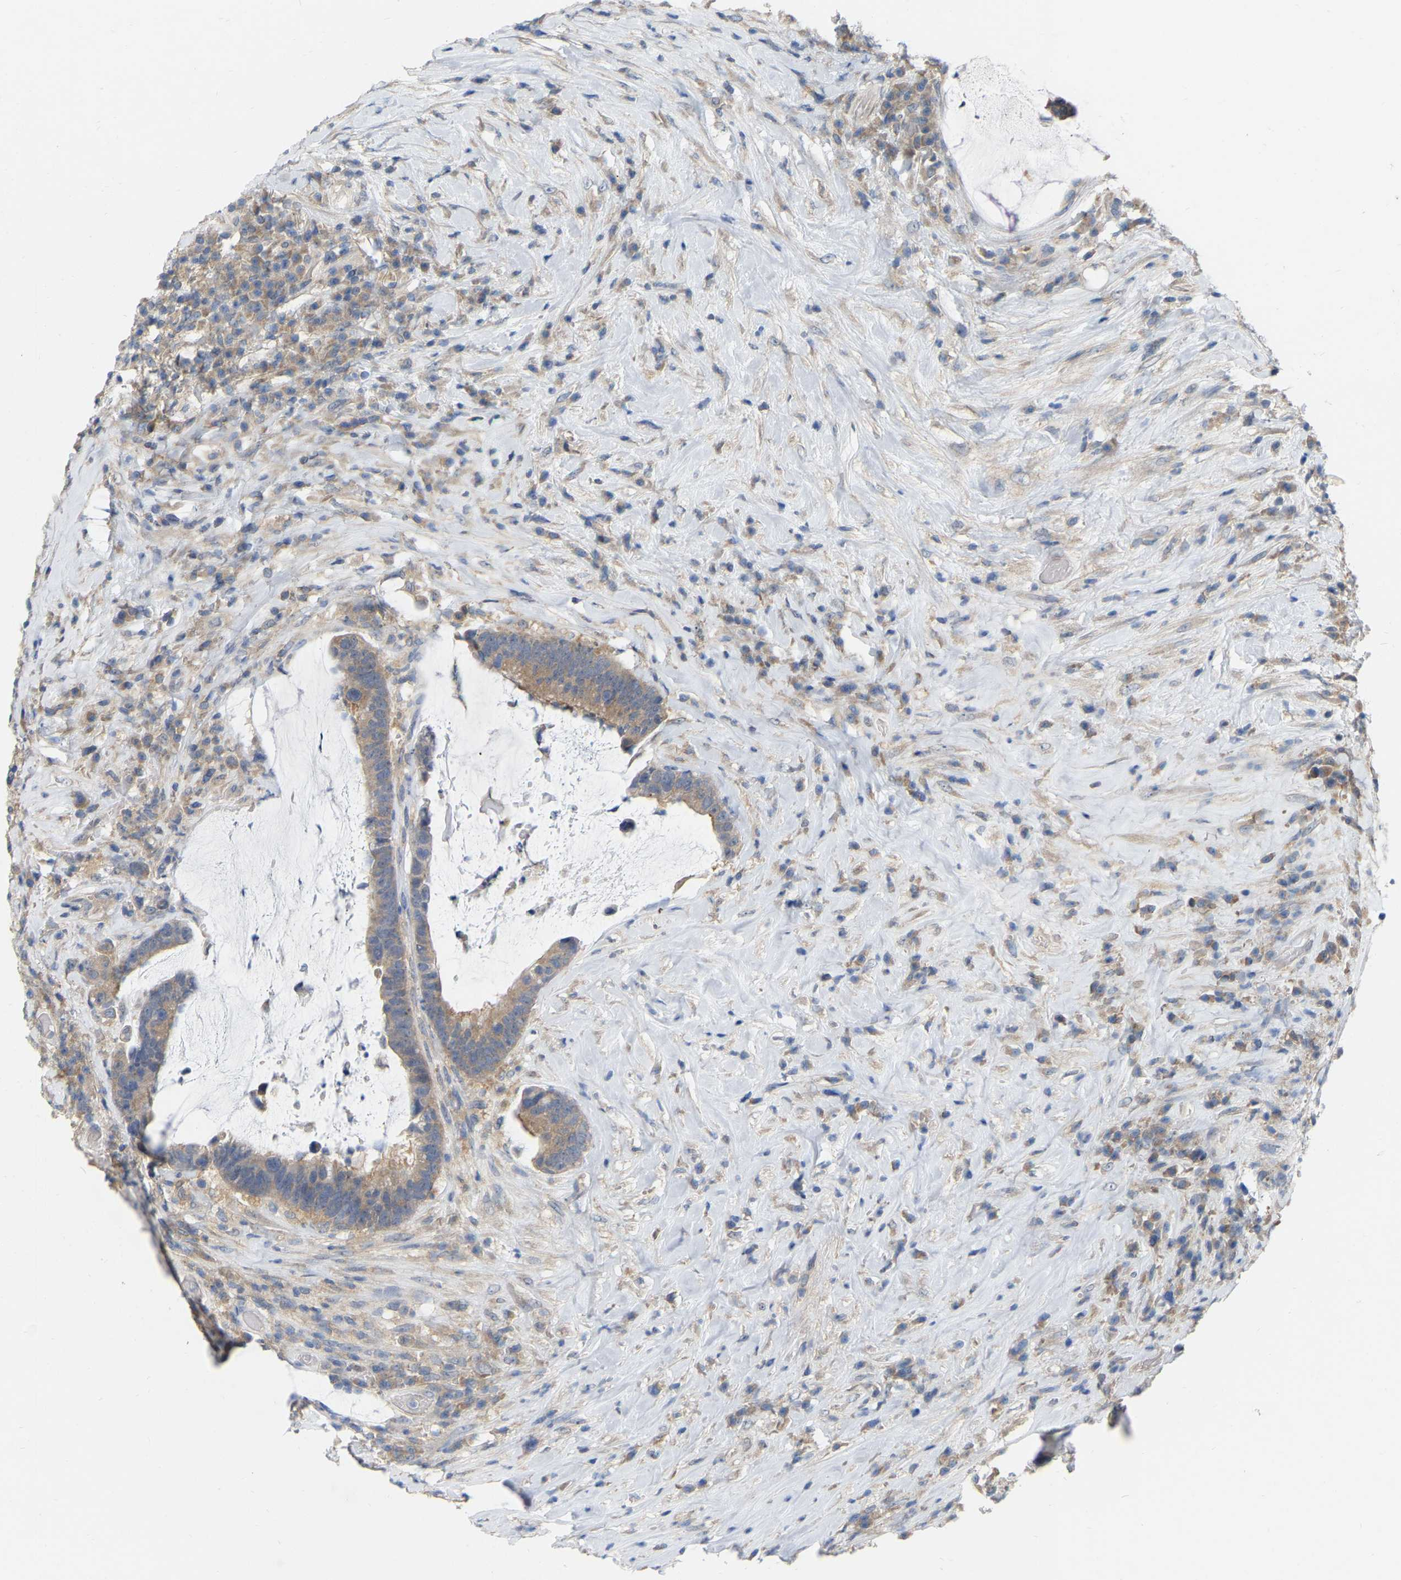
{"staining": {"intensity": "weak", "quantity": ">75%", "location": "cytoplasmic/membranous"}, "tissue": "colorectal cancer", "cell_type": "Tumor cells", "image_type": "cancer", "snomed": [{"axis": "morphology", "description": "Adenocarcinoma, NOS"}, {"axis": "topography", "description": "Rectum"}], "caption": "An image of colorectal cancer (adenocarcinoma) stained for a protein displays weak cytoplasmic/membranous brown staining in tumor cells. (IHC, brightfield microscopy, high magnification).", "gene": "WIPI2", "patient": {"sex": "female", "age": 89}}